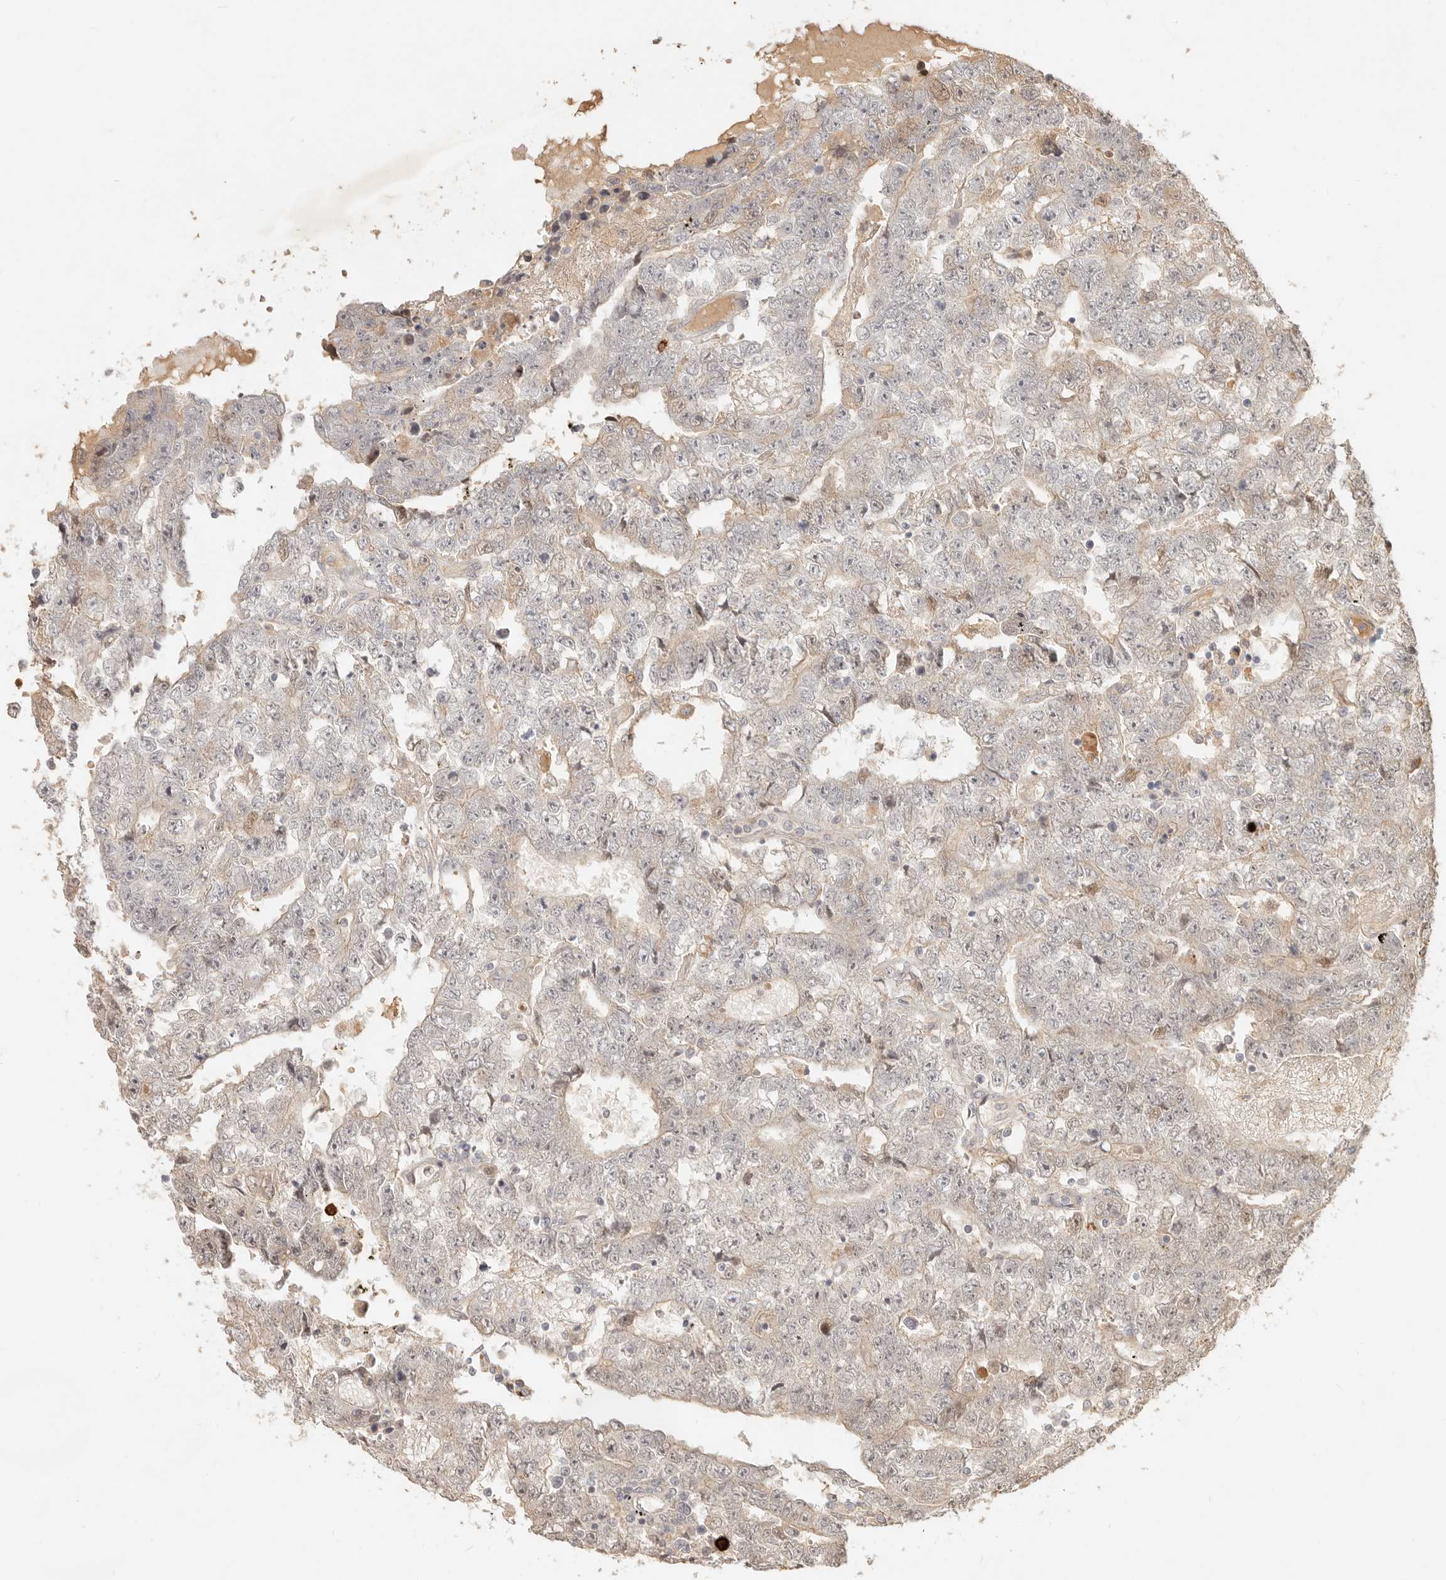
{"staining": {"intensity": "weak", "quantity": "<25%", "location": "cytoplasmic/membranous"}, "tissue": "testis cancer", "cell_type": "Tumor cells", "image_type": "cancer", "snomed": [{"axis": "morphology", "description": "Carcinoma, Embryonal, NOS"}, {"axis": "topography", "description": "Testis"}], "caption": "Tumor cells show no significant protein staining in testis embryonal carcinoma.", "gene": "UBXN11", "patient": {"sex": "male", "age": 25}}